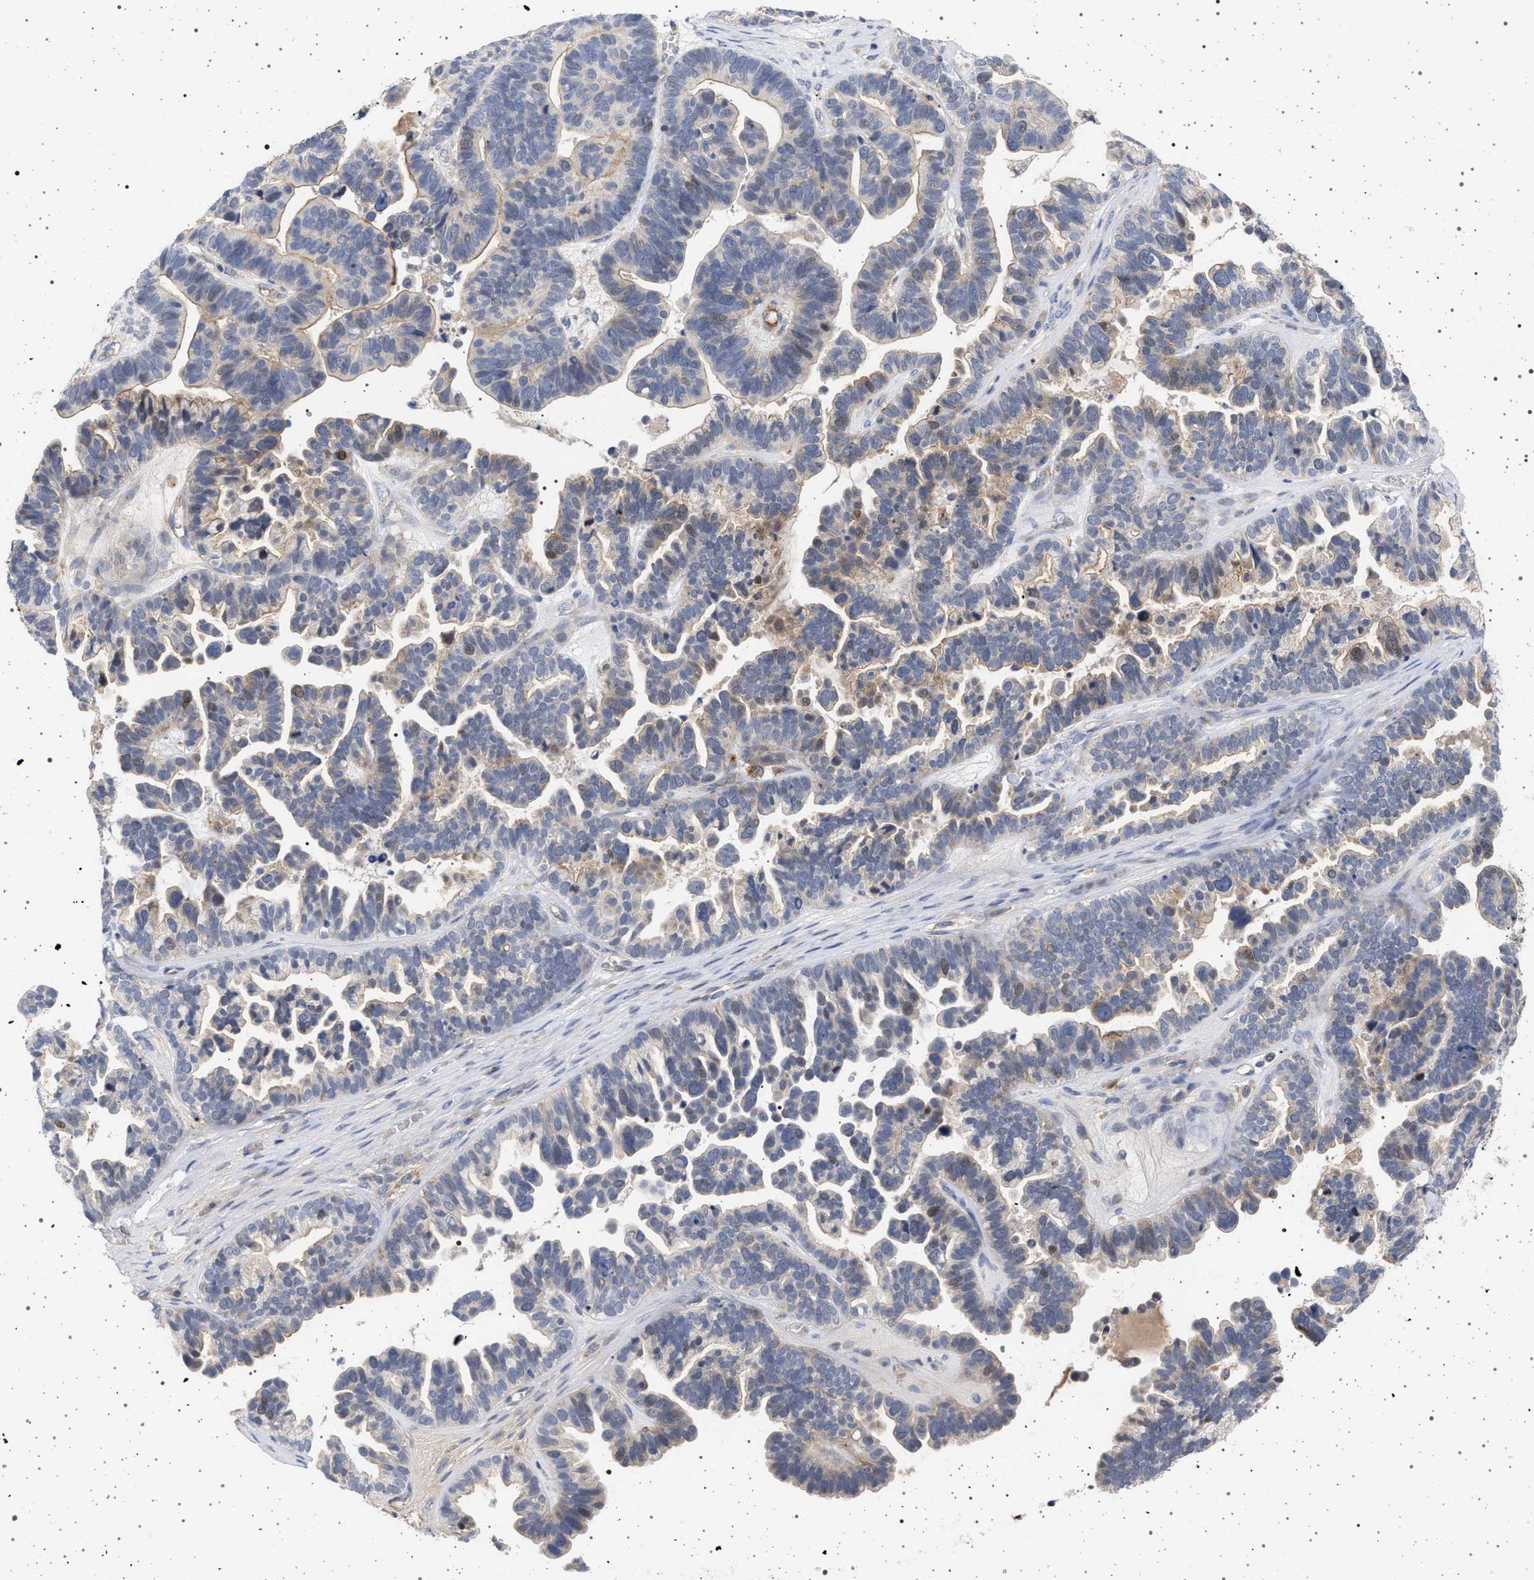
{"staining": {"intensity": "weak", "quantity": "25%-75%", "location": "cytoplasmic/membranous"}, "tissue": "ovarian cancer", "cell_type": "Tumor cells", "image_type": "cancer", "snomed": [{"axis": "morphology", "description": "Cystadenocarcinoma, serous, NOS"}, {"axis": "topography", "description": "Ovary"}], "caption": "Protein staining of serous cystadenocarcinoma (ovarian) tissue displays weak cytoplasmic/membranous expression in approximately 25%-75% of tumor cells.", "gene": "RBM48", "patient": {"sex": "female", "age": 56}}